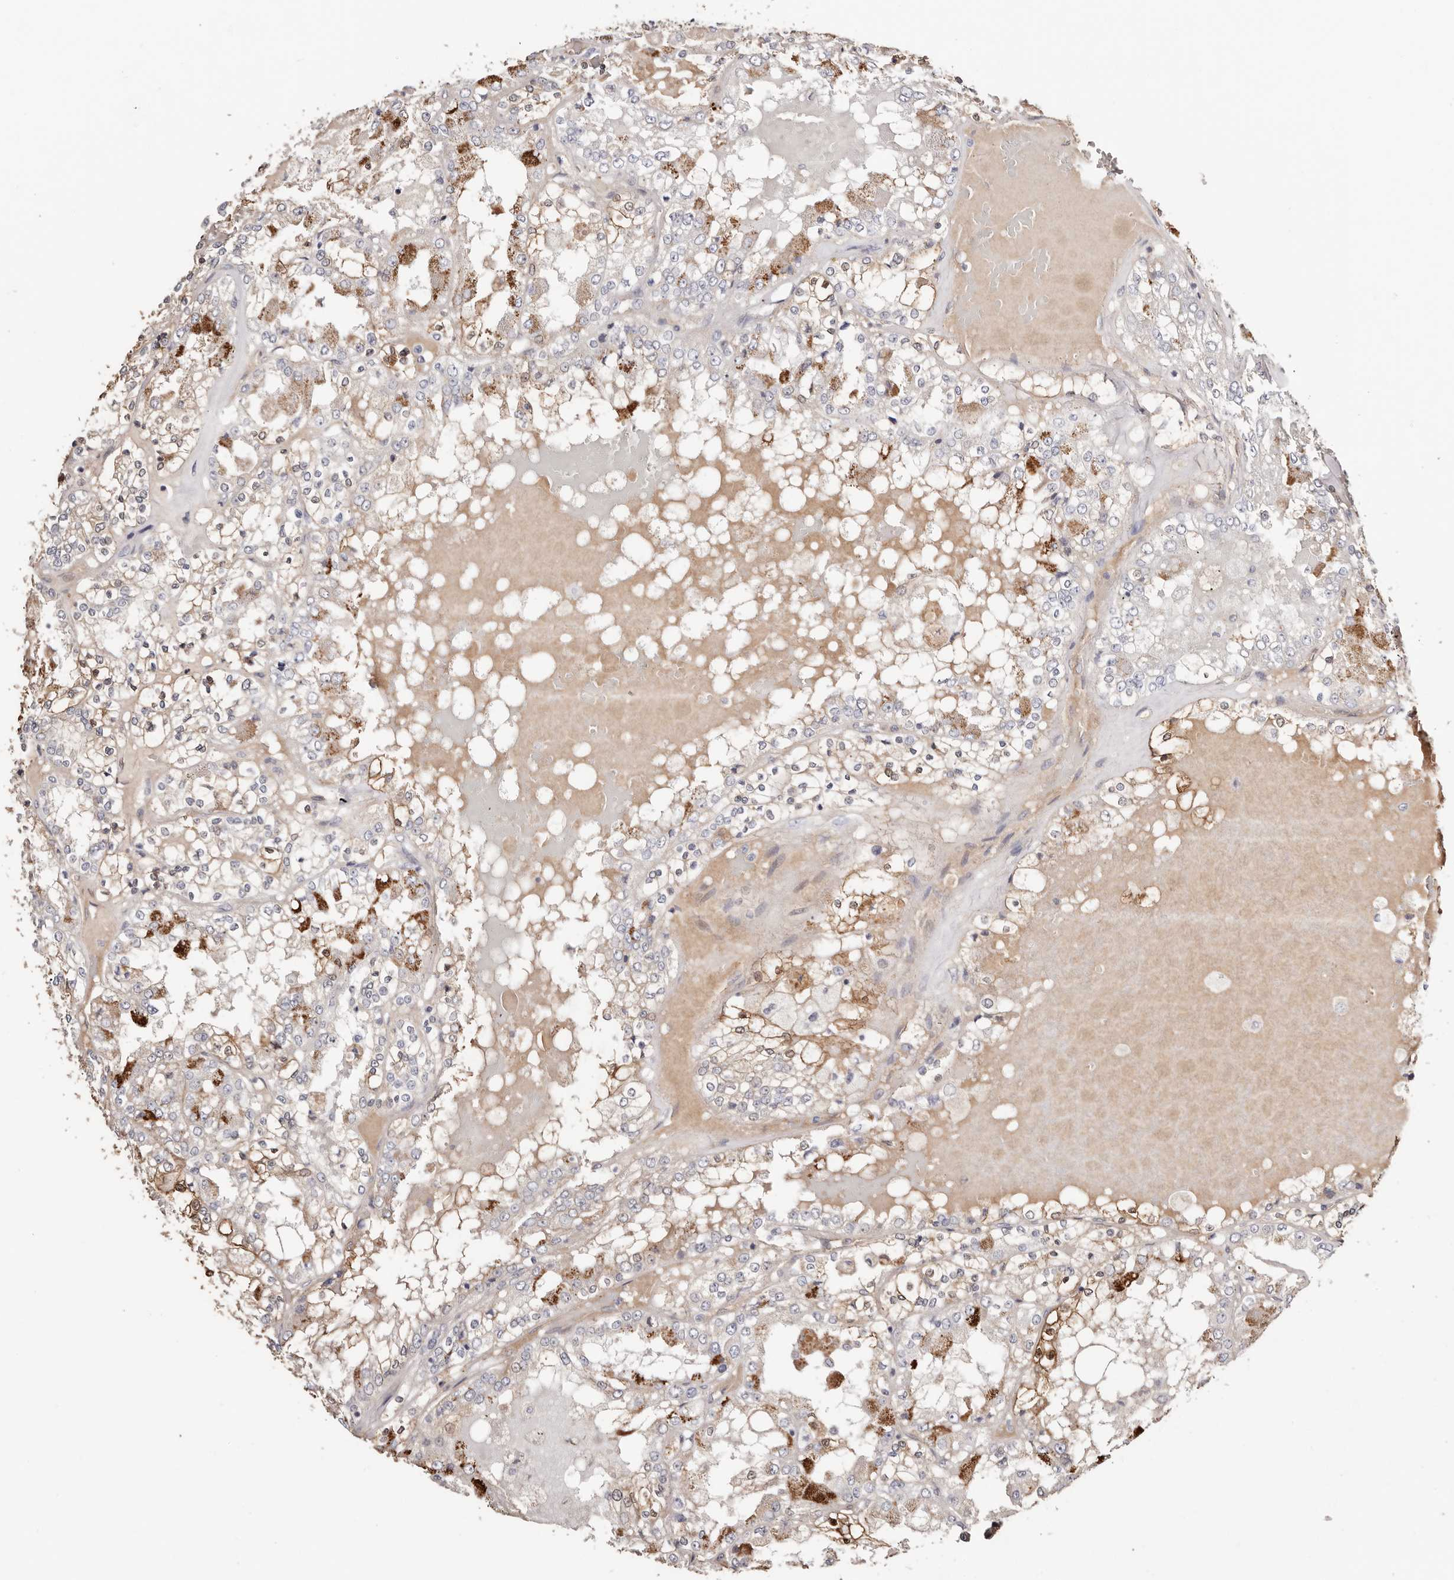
{"staining": {"intensity": "strong", "quantity": "<25%", "location": "cytoplasmic/membranous,nuclear"}, "tissue": "renal cancer", "cell_type": "Tumor cells", "image_type": "cancer", "snomed": [{"axis": "morphology", "description": "Adenocarcinoma, NOS"}, {"axis": "topography", "description": "Kidney"}], "caption": "Protein expression by immunohistochemistry (IHC) demonstrates strong cytoplasmic/membranous and nuclear expression in about <25% of tumor cells in renal cancer (adenocarcinoma).", "gene": "TGM2", "patient": {"sex": "female", "age": 56}}